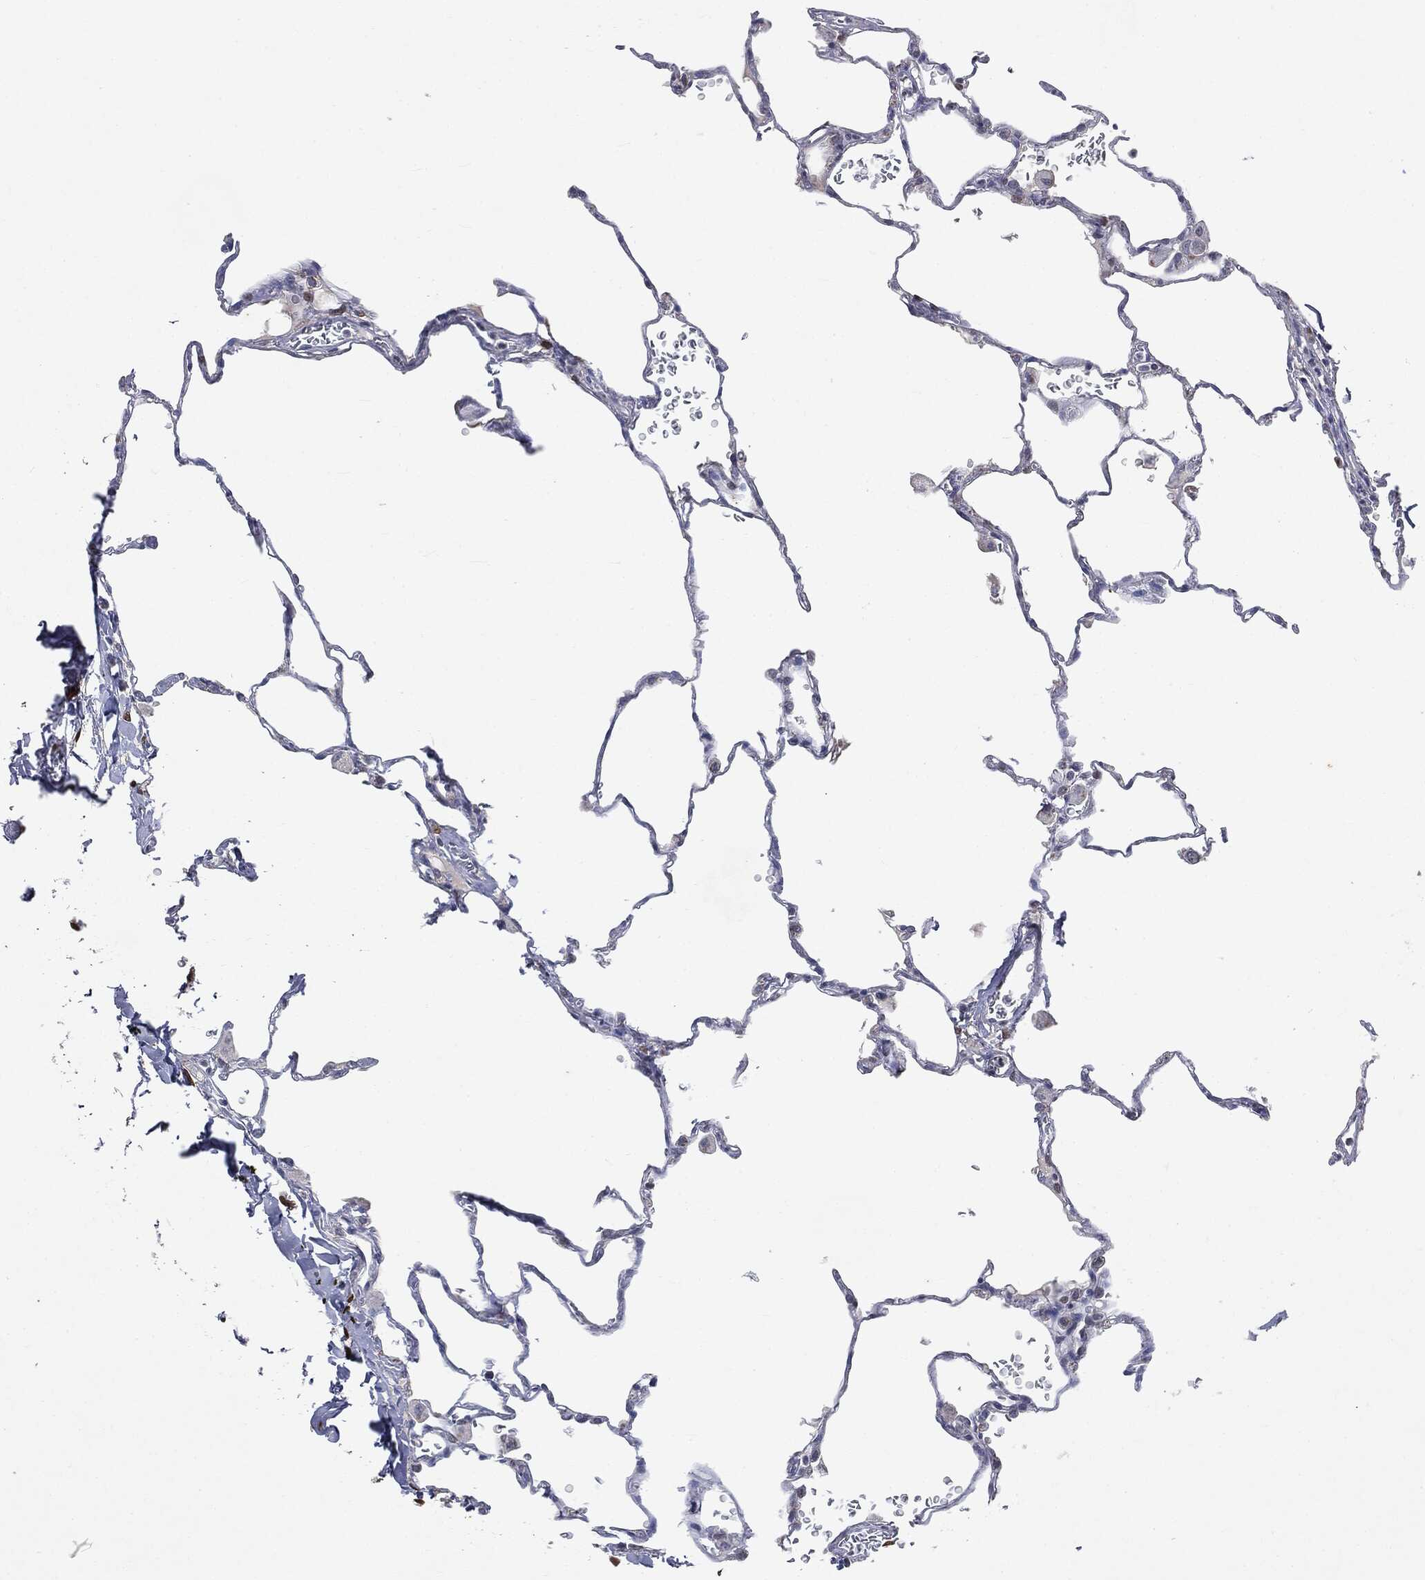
{"staining": {"intensity": "negative", "quantity": "none", "location": "none"}, "tissue": "lung", "cell_type": "Alveolar cells", "image_type": "normal", "snomed": [{"axis": "morphology", "description": "Normal tissue, NOS"}, {"axis": "morphology", "description": "Adenocarcinoma, metastatic, NOS"}, {"axis": "topography", "description": "Lung"}], "caption": "Human lung stained for a protein using IHC demonstrates no expression in alveolar cells.", "gene": "CASD1", "patient": {"sex": "male", "age": 45}}